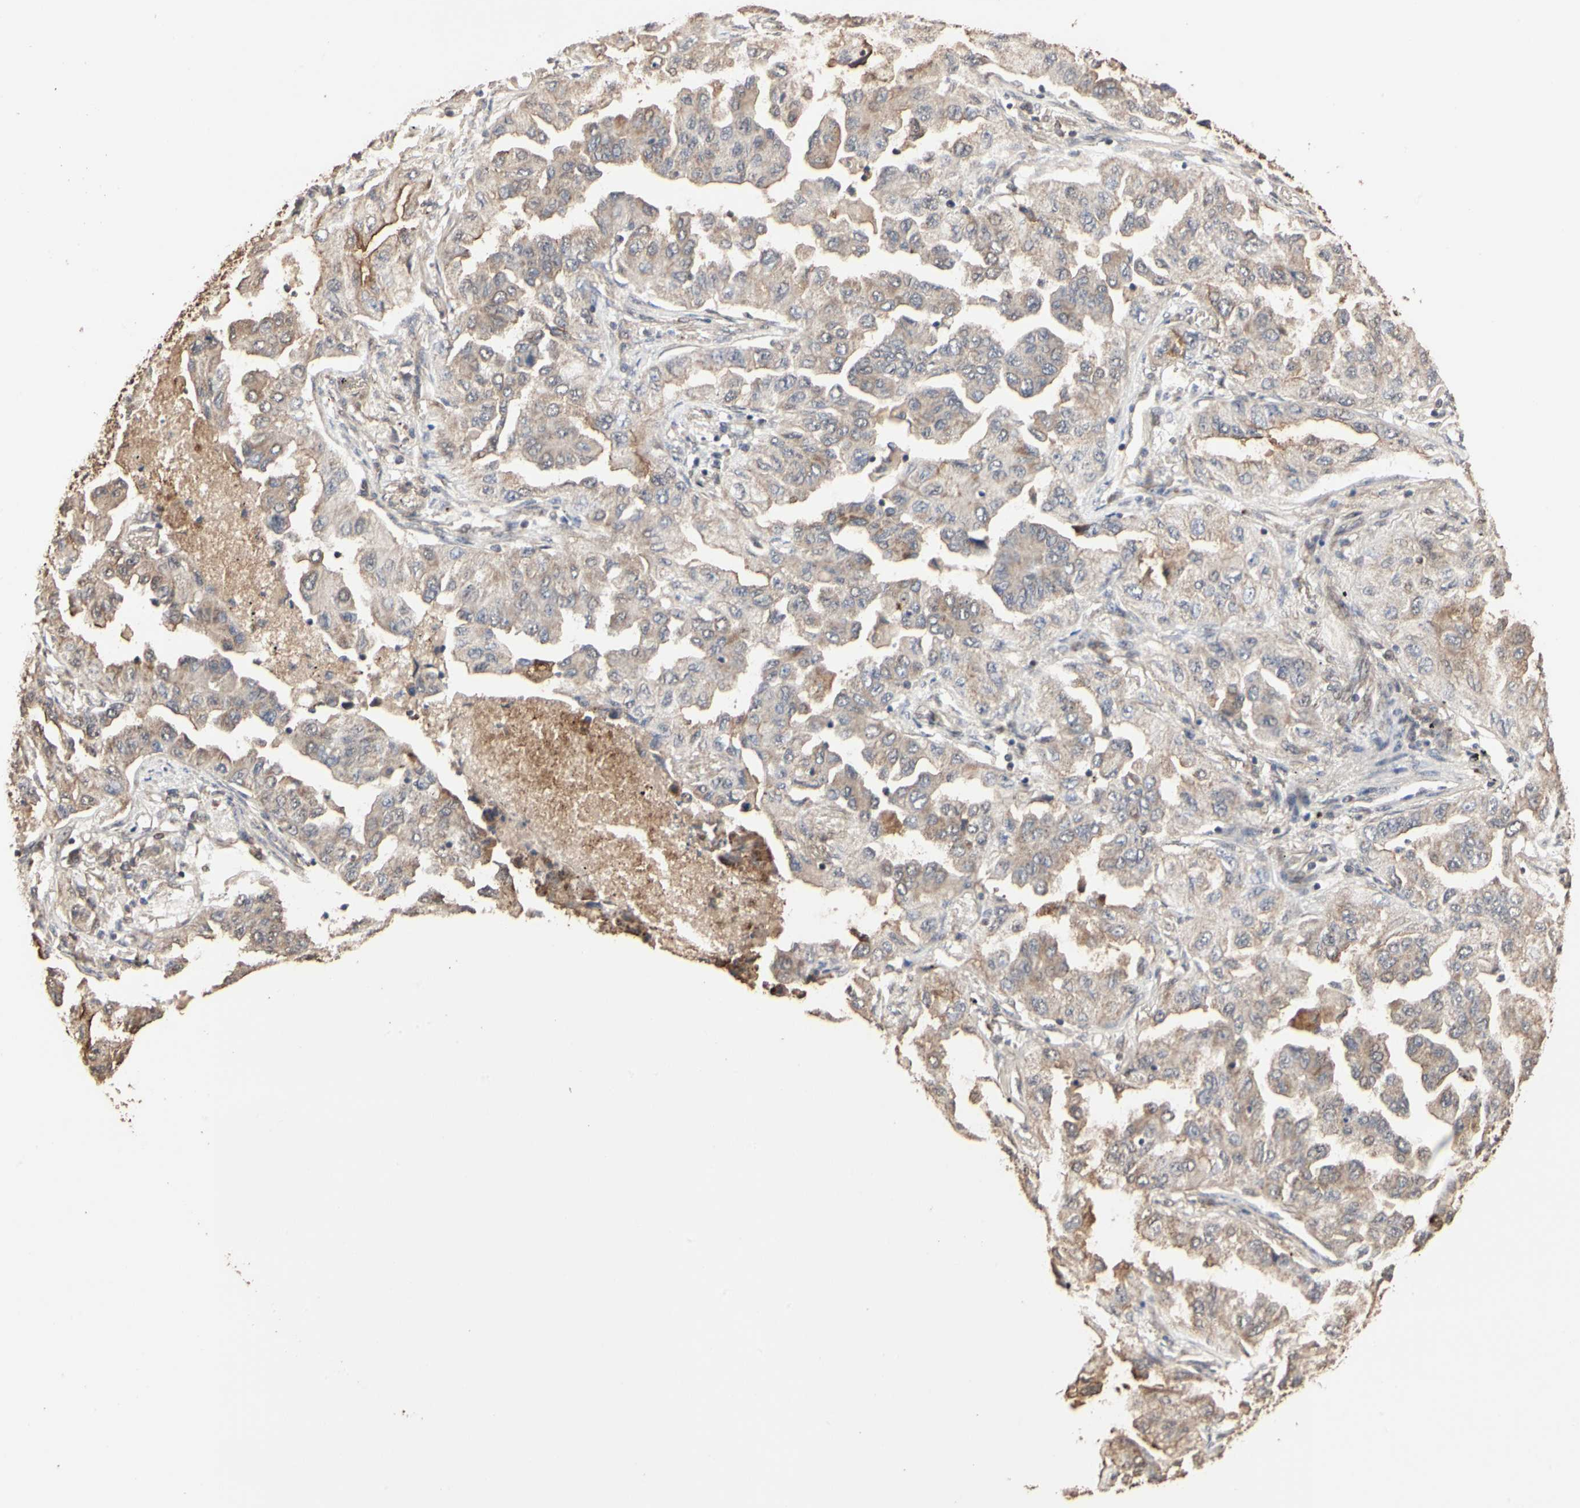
{"staining": {"intensity": "weak", "quantity": ">75%", "location": "cytoplasmic/membranous"}, "tissue": "lung cancer", "cell_type": "Tumor cells", "image_type": "cancer", "snomed": [{"axis": "morphology", "description": "Adenocarcinoma, NOS"}, {"axis": "topography", "description": "Lung"}], "caption": "The immunohistochemical stain labels weak cytoplasmic/membranous expression in tumor cells of adenocarcinoma (lung) tissue.", "gene": "TAOK1", "patient": {"sex": "female", "age": 65}}